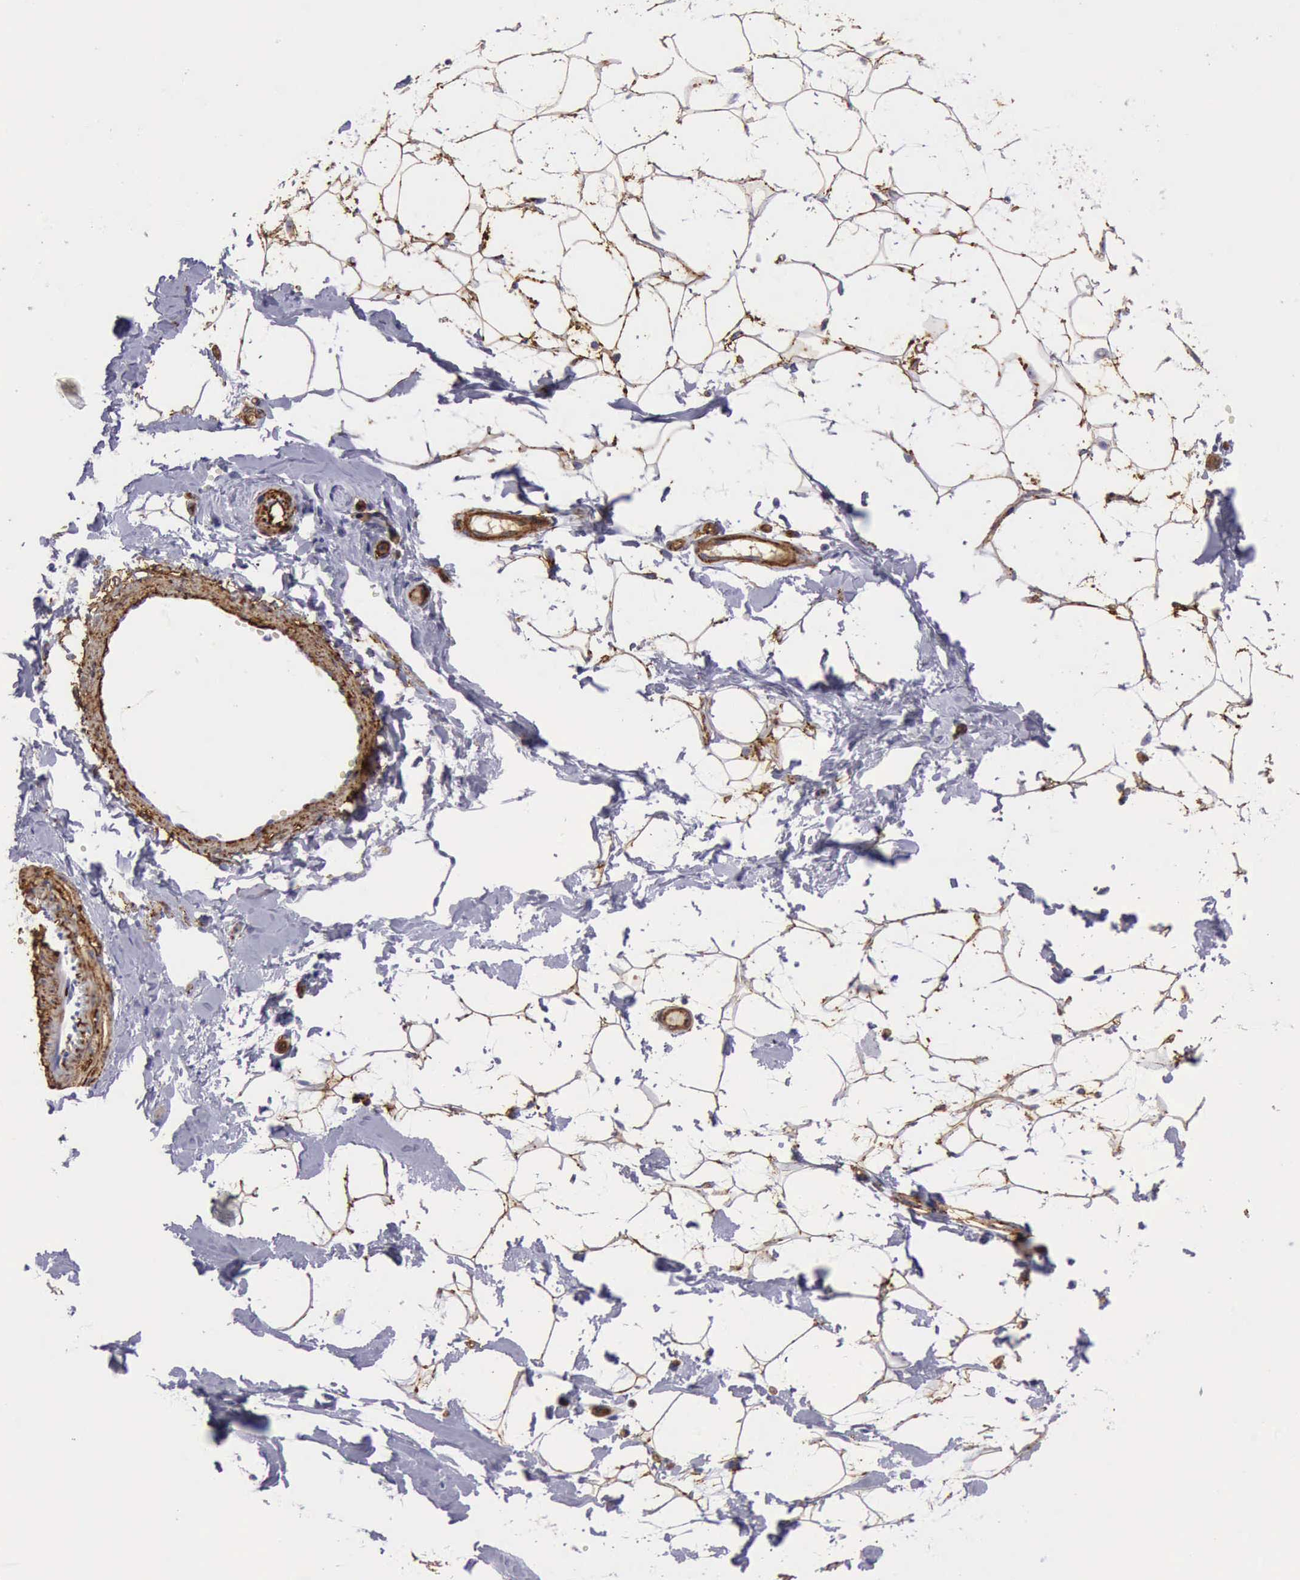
{"staining": {"intensity": "moderate", "quantity": "25%-75%", "location": "cytoplasmic/membranous"}, "tissue": "breast", "cell_type": "Adipocytes", "image_type": "normal", "snomed": [{"axis": "morphology", "description": "Normal tissue, NOS"}, {"axis": "topography", "description": "Breast"}], "caption": "Moderate cytoplasmic/membranous protein staining is present in approximately 25%-75% of adipocytes in breast. (Brightfield microscopy of DAB IHC at high magnification).", "gene": "AOC3", "patient": {"sex": "female", "age": 23}}